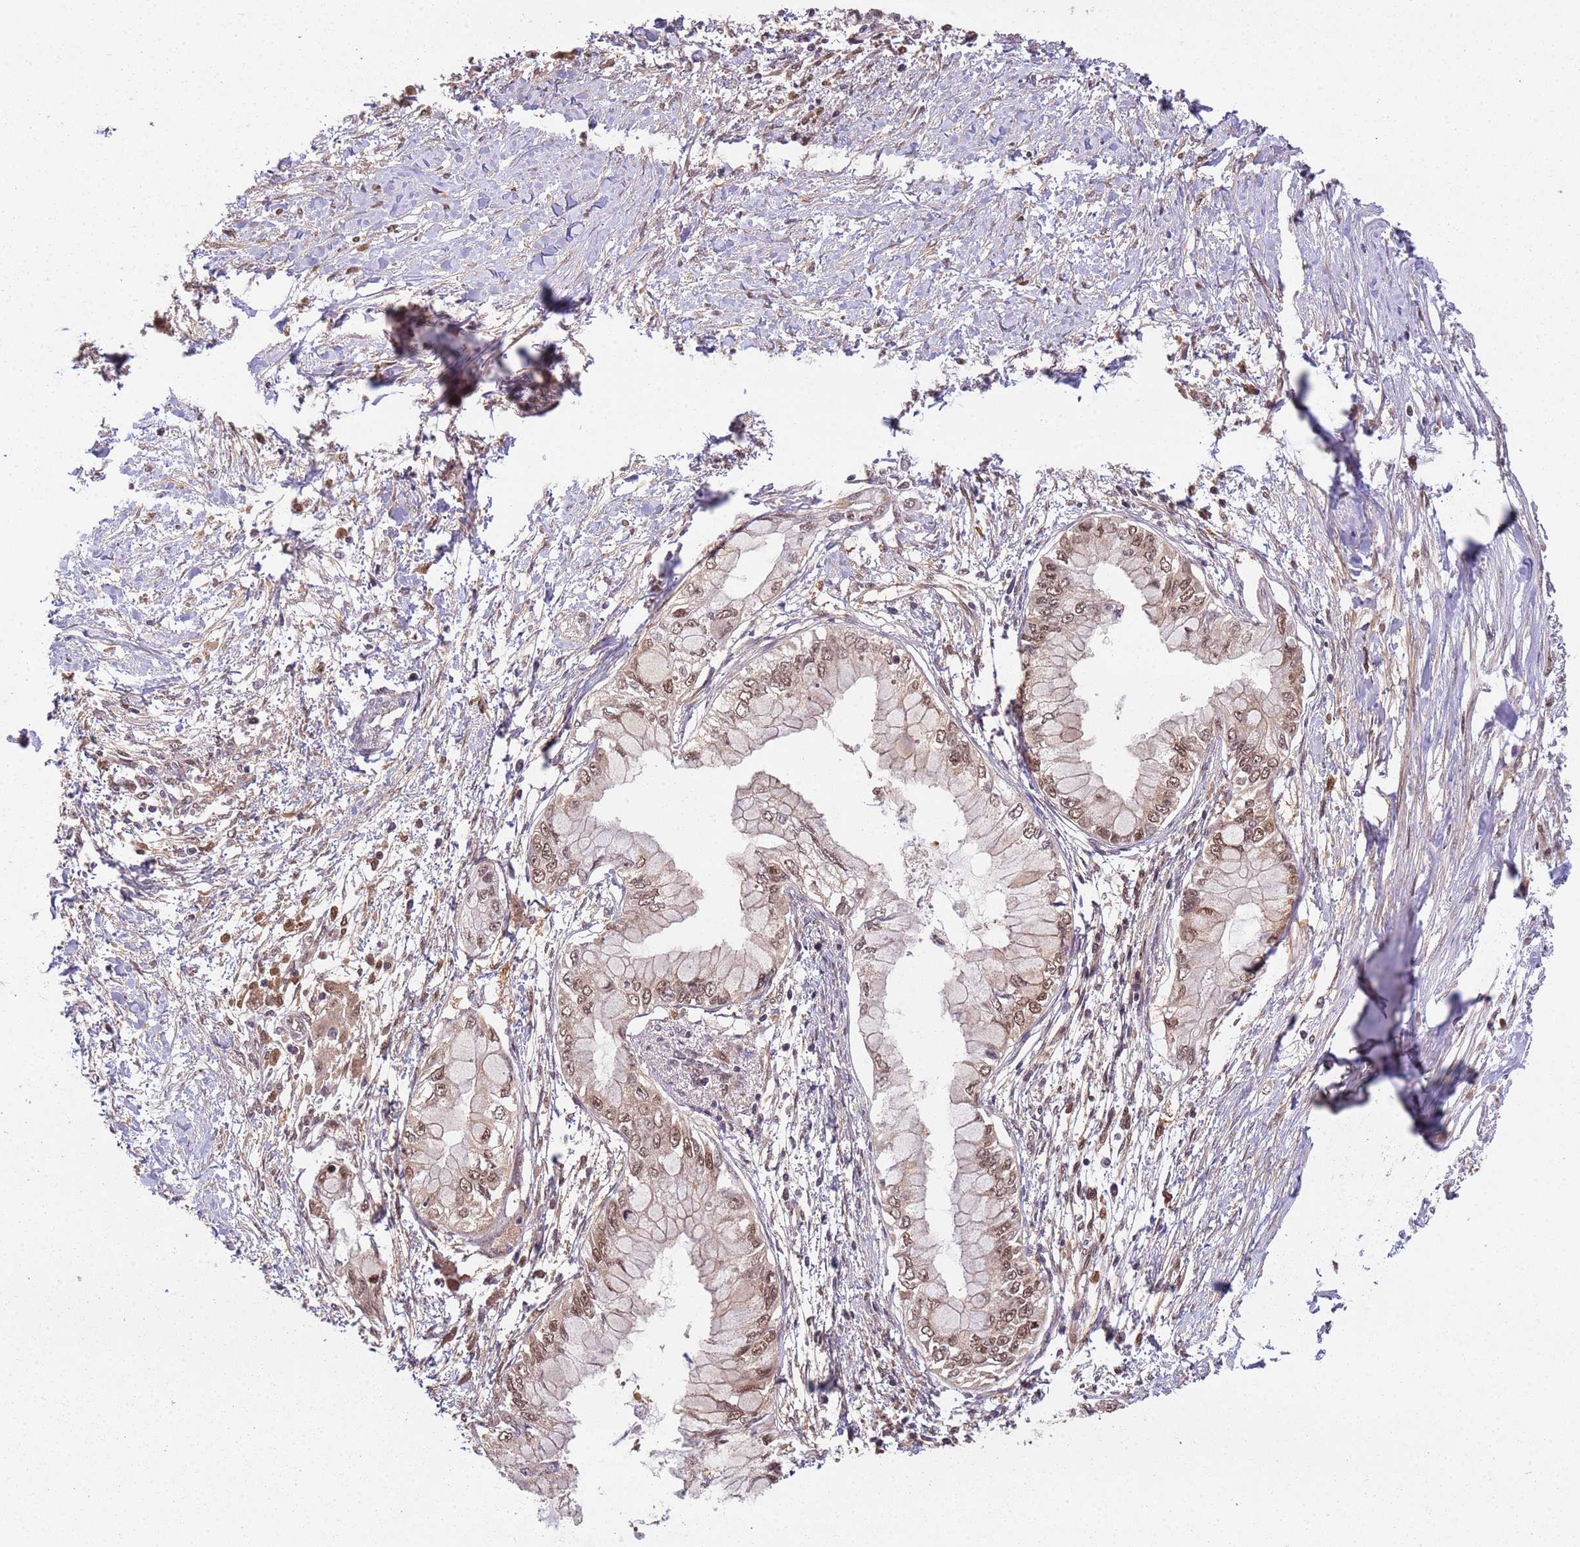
{"staining": {"intensity": "moderate", "quantity": ">75%", "location": "nuclear"}, "tissue": "pancreatic cancer", "cell_type": "Tumor cells", "image_type": "cancer", "snomed": [{"axis": "morphology", "description": "Adenocarcinoma, NOS"}, {"axis": "topography", "description": "Pancreas"}], "caption": "Protein analysis of pancreatic adenocarcinoma tissue shows moderate nuclear positivity in approximately >75% of tumor cells.", "gene": "PGLS", "patient": {"sex": "male", "age": 48}}